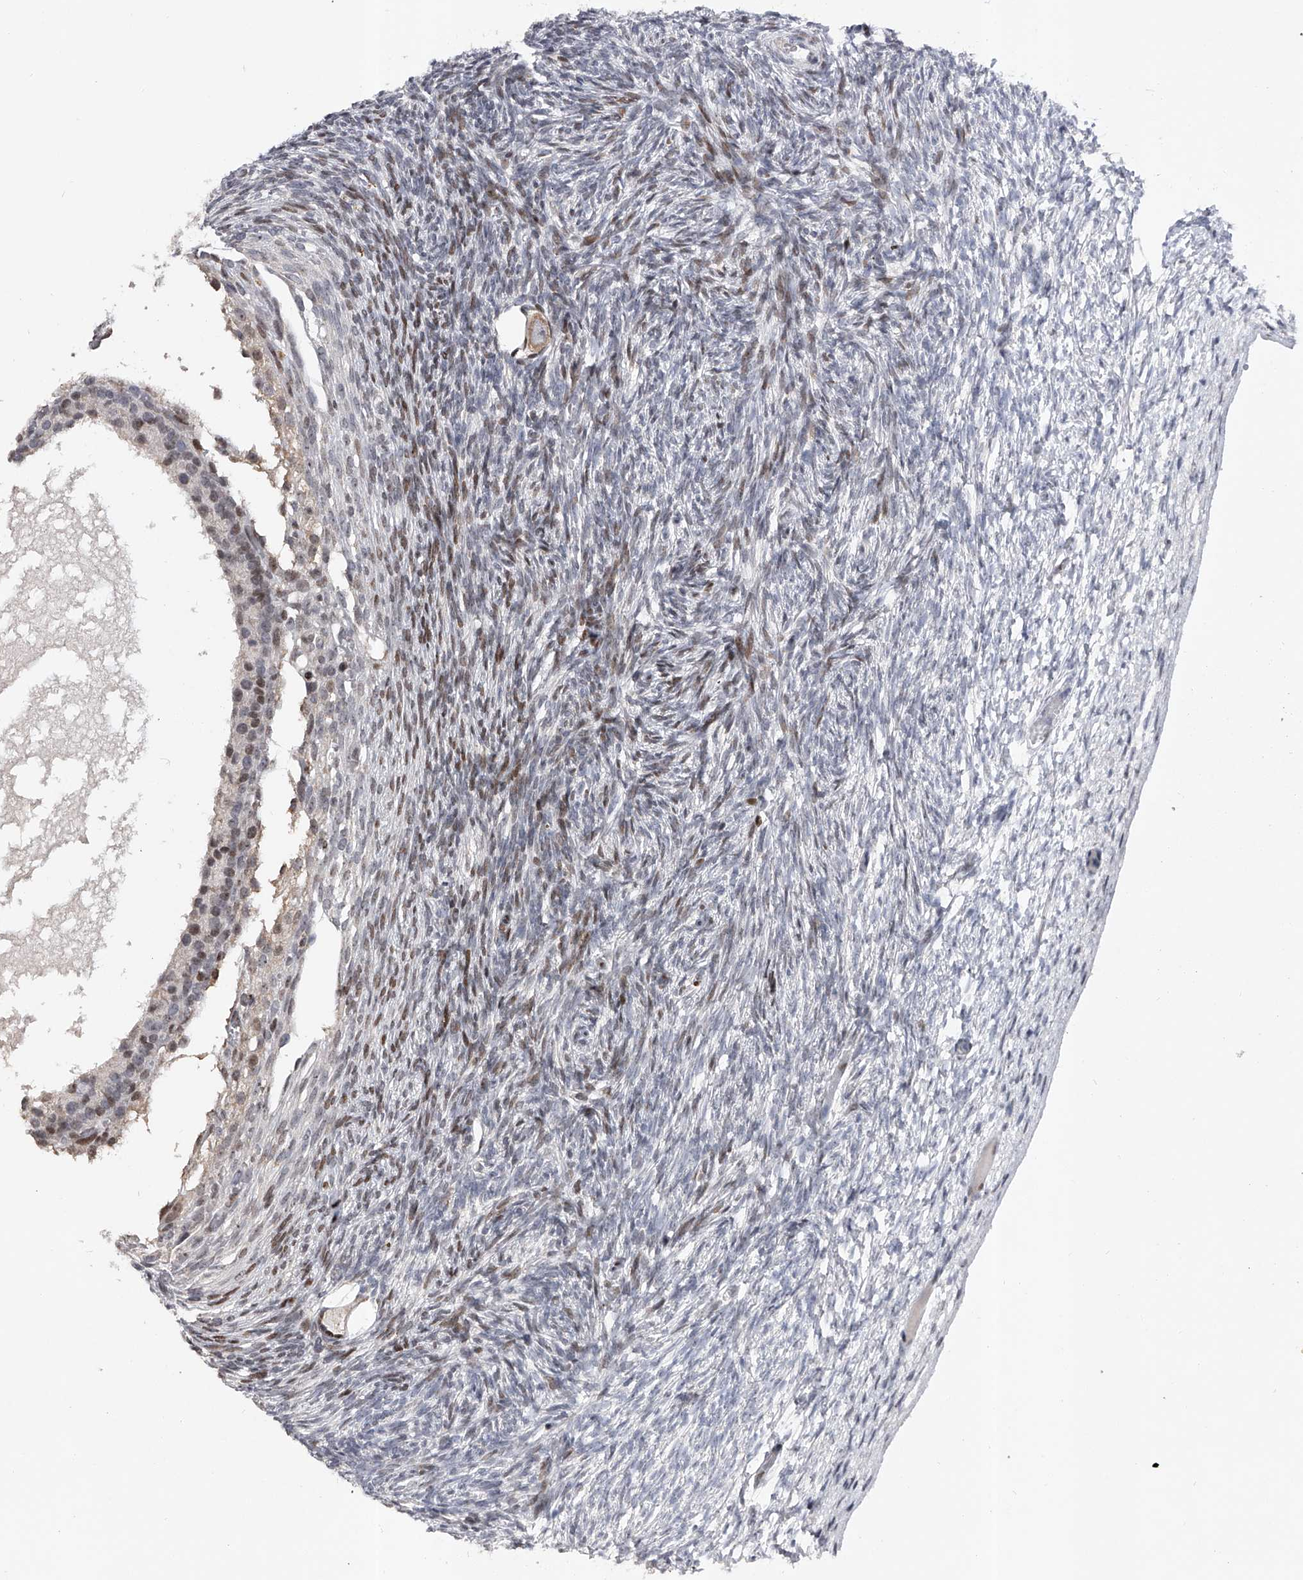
{"staining": {"intensity": "weak", "quantity": ">75%", "location": "cytoplasmic/membranous"}, "tissue": "ovary", "cell_type": "Follicle cells", "image_type": "normal", "snomed": [{"axis": "morphology", "description": "Normal tissue, NOS"}, {"axis": "topography", "description": "Ovary"}], "caption": "IHC (DAB (3,3'-diaminobenzidine)) staining of benign ovary demonstrates weak cytoplasmic/membranous protein staining in approximately >75% of follicle cells. (DAB = brown stain, brightfield microscopy at high magnification).", "gene": "RWDD2A", "patient": {"sex": "female", "age": 34}}